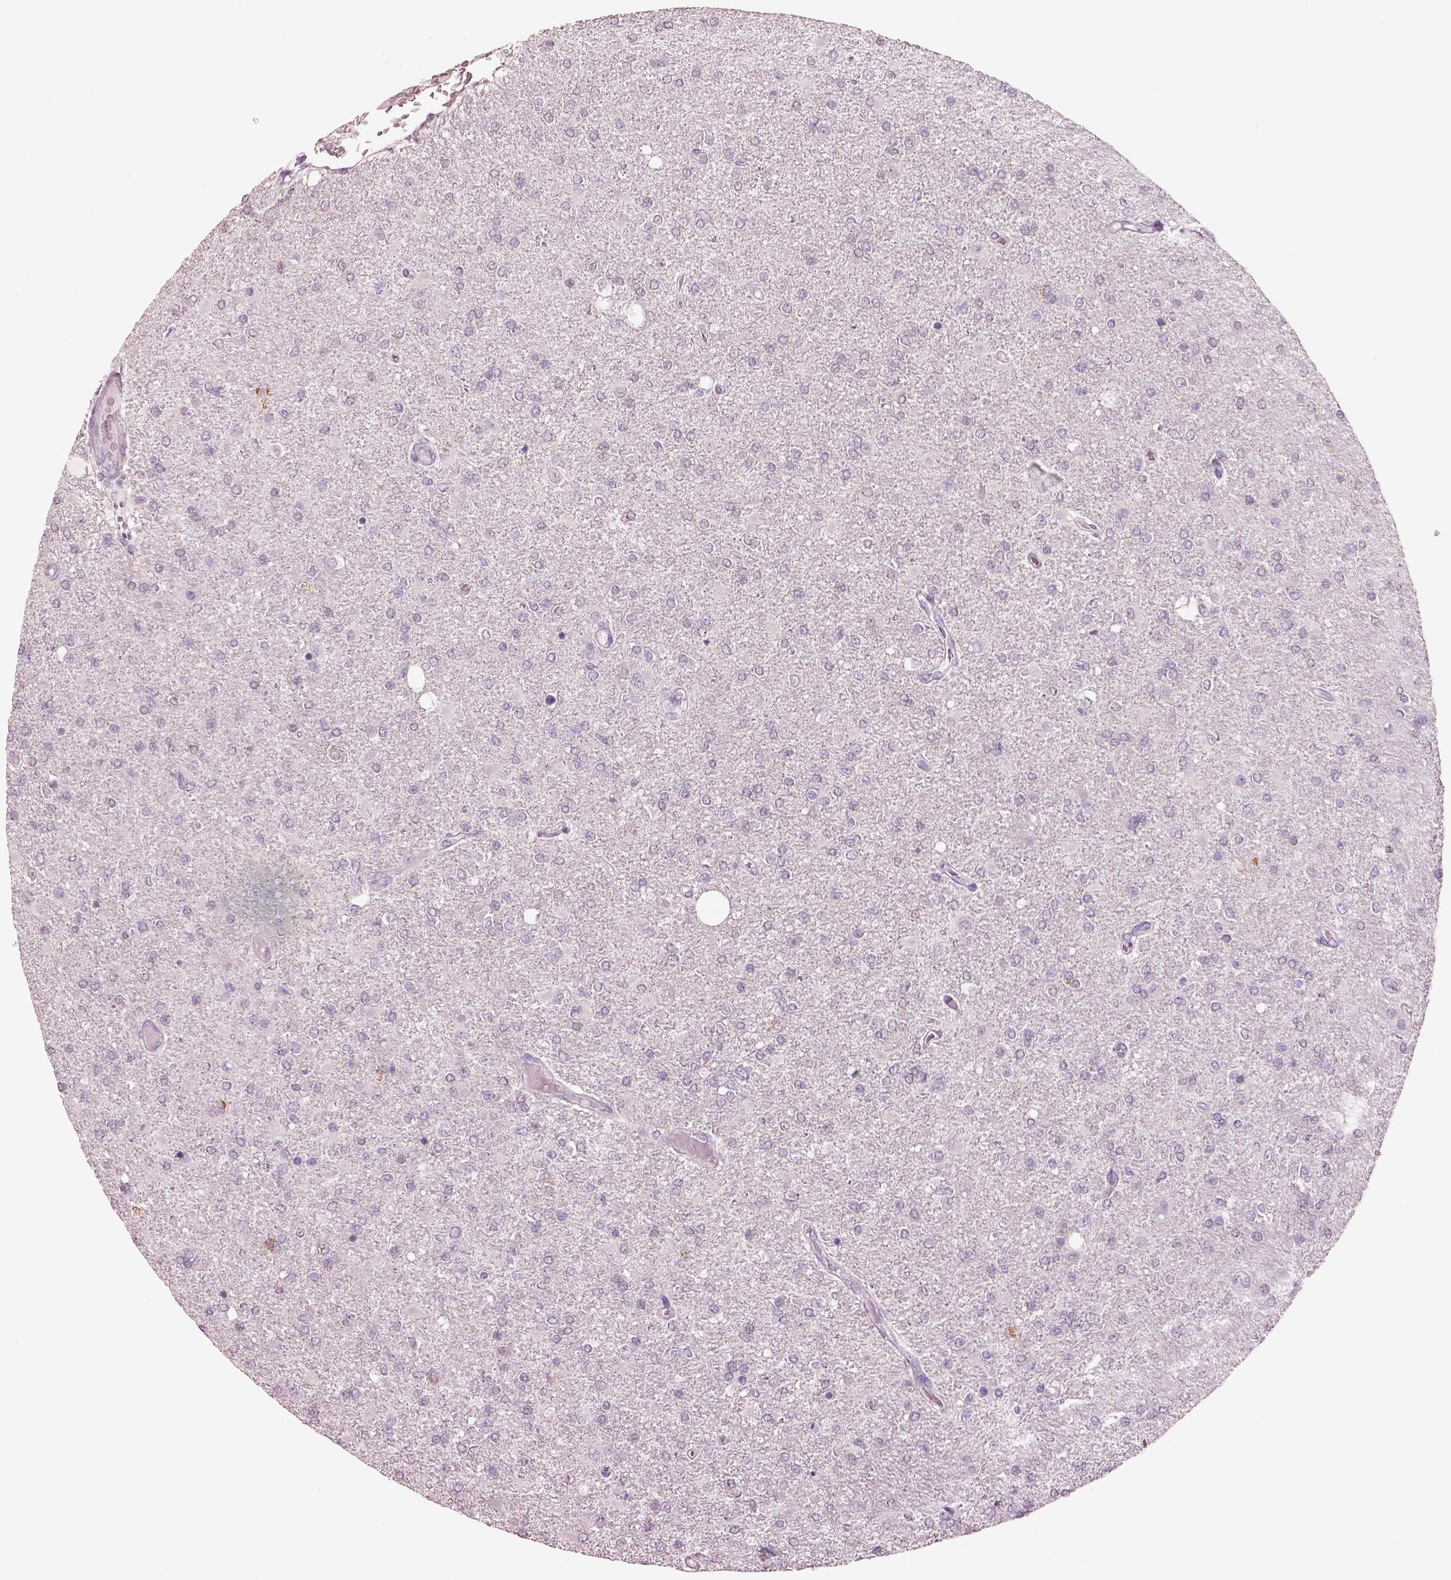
{"staining": {"intensity": "negative", "quantity": "none", "location": "none"}, "tissue": "glioma", "cell_type": "Tumor cells", "image_type": "cancer", "snomed": [{"axis": "morphology", "description": "Glioma, malignant, High grade"}, {"axis": "topography", "description": "Cerebral cortex"}], "caption": "High magnification brightfield microscopy of glioma stained with DAB (3,3'-diaminobenzidine) (brown) and counterstained with hematoxylin (blue): tumor cells show no significant staining.", "gene": "ELSPBP1", "patient": {"sex": "male", "age": 70}}